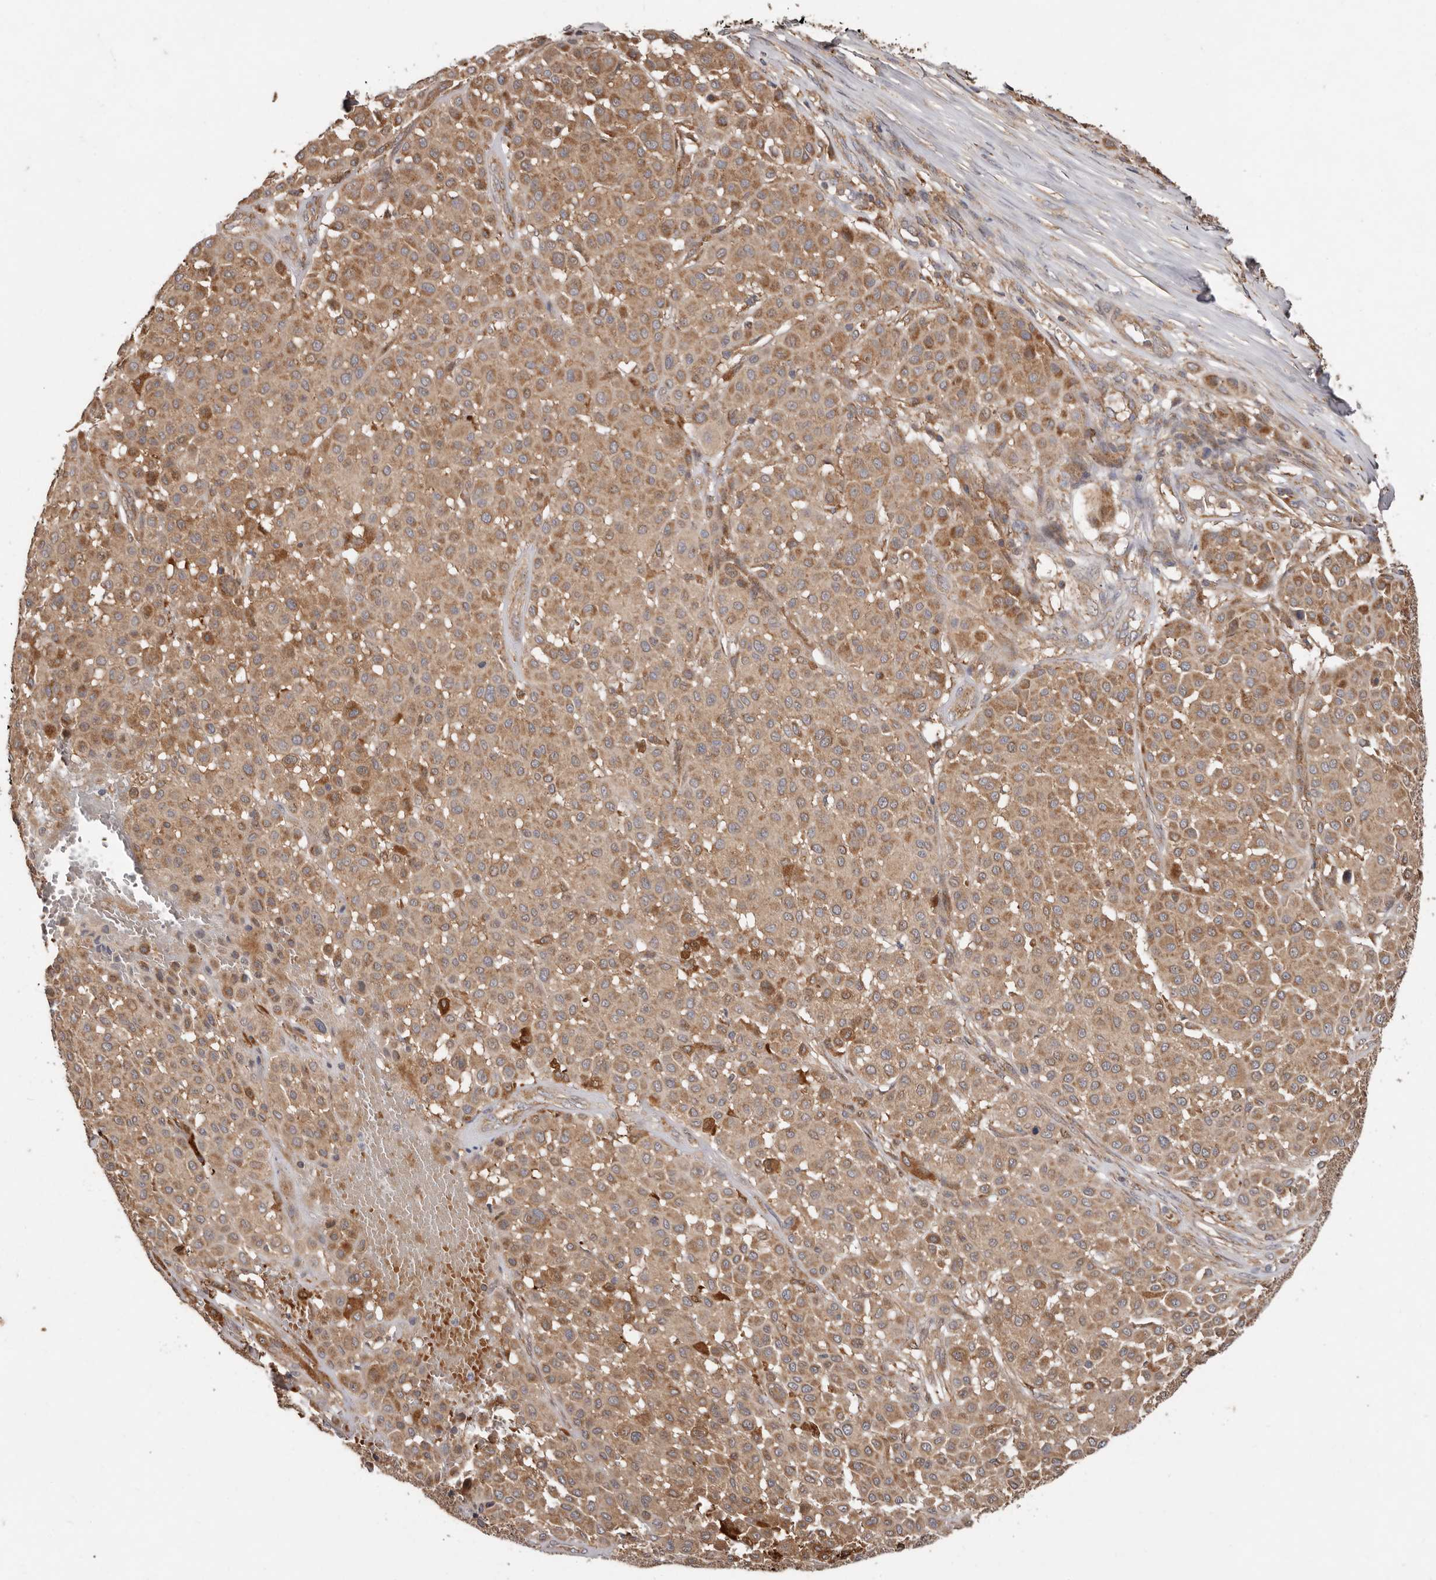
{"staining": {"intensity": "moderate", "quantity": ">75%", "location": "cytoplasmic/membranous"}, "tissue": "melanoma", "cell_type": "Tumor cells", "image_type": "cancer", "snomed": [{"axis": "morphology", "description": "Malignant melanoma, Metastatic site"}, {"axis": "topography", "description": "Soft tissue"}], "caption": "Immunohistochemistry (IHC) of human malignant melanoma (metastatic site) exhibits medium levels of moderate cytoplasmic/membranous positivity in approximately >75% of tumor cells.", "gene": "GOT1L1", "patient": {"sex": "male", "age": 41}}